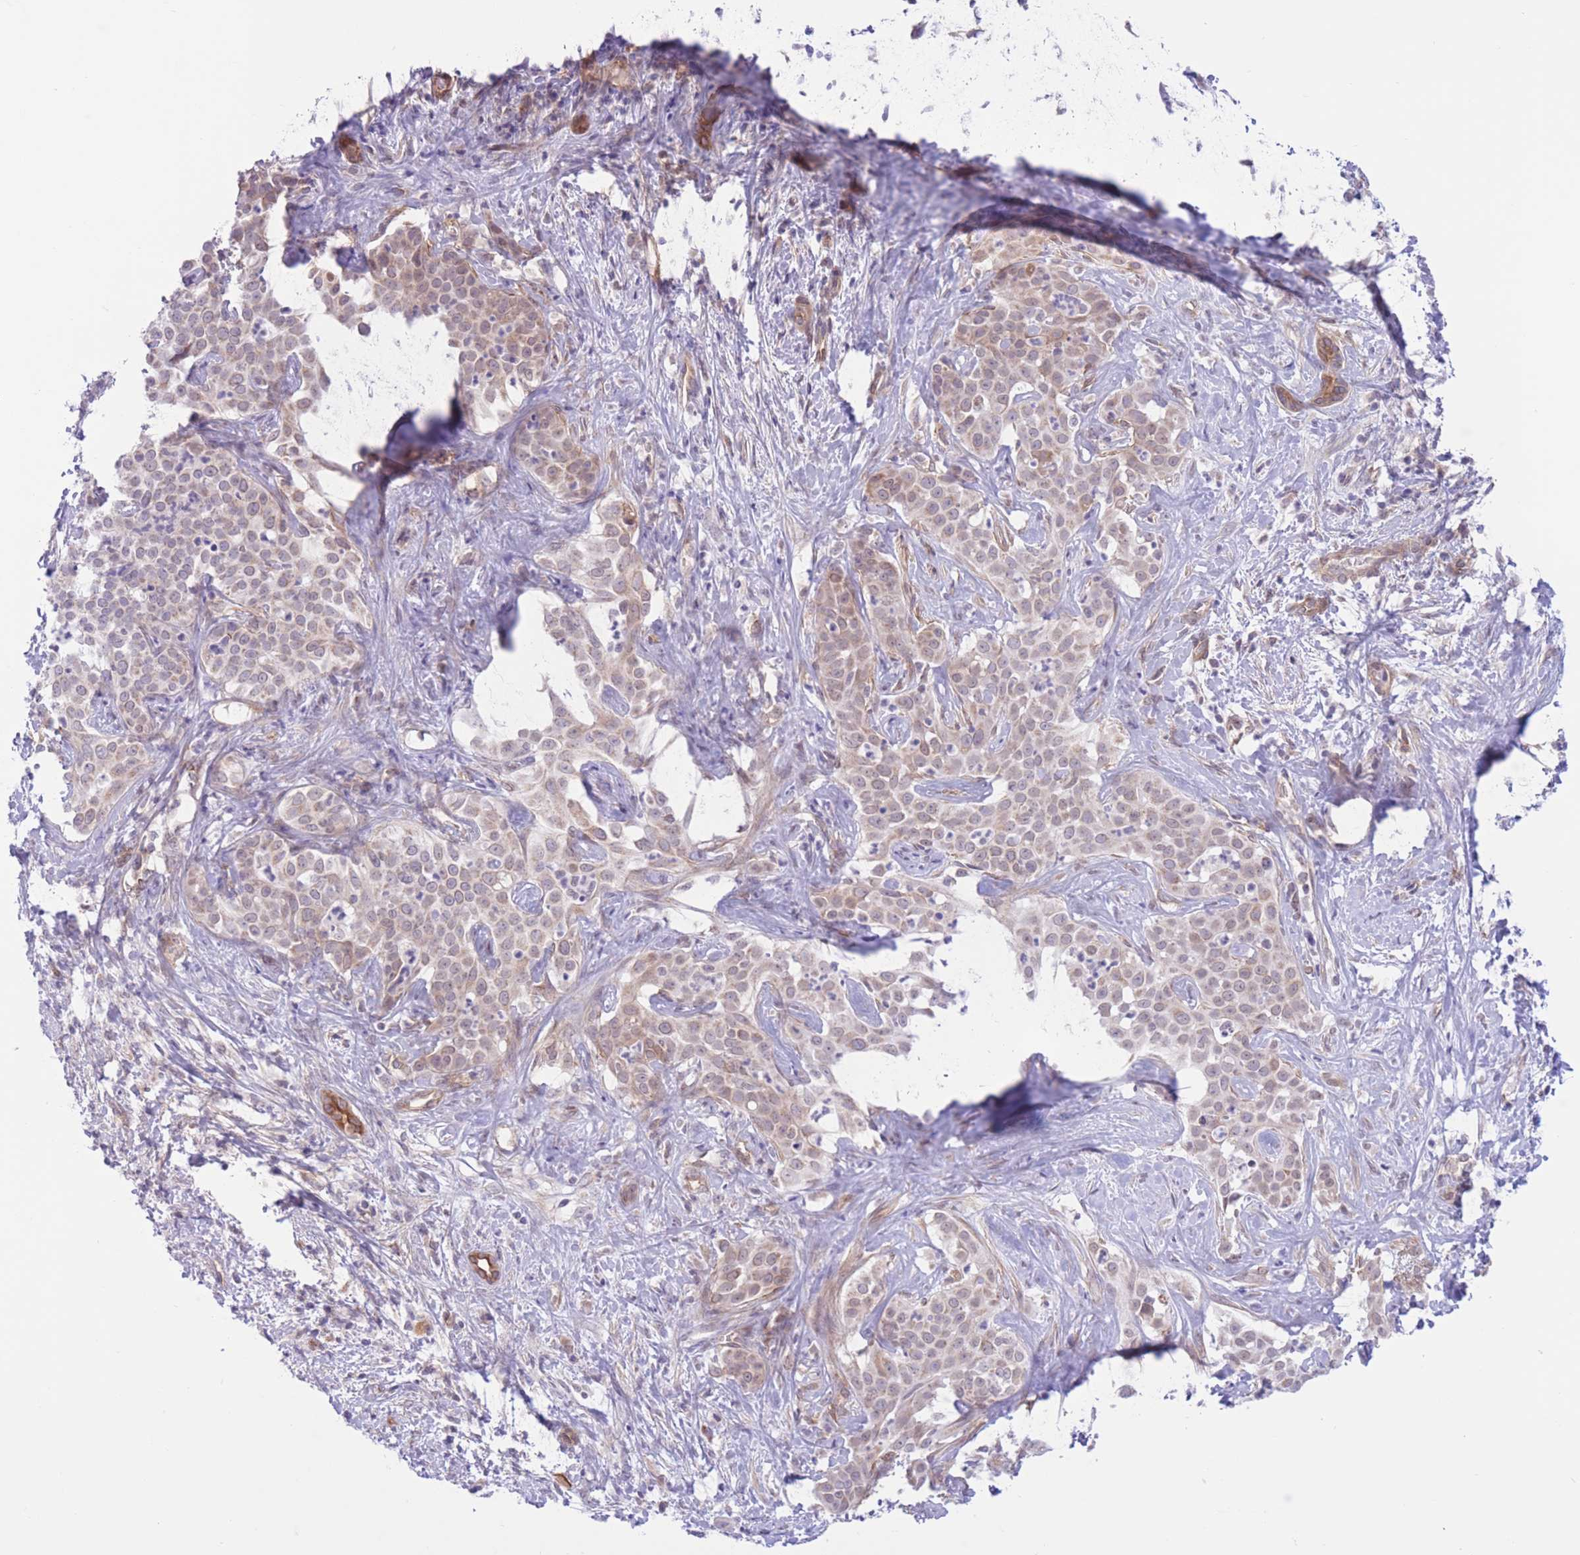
{"staining": {"intensity": "weak", "quantity": "25%-75%", "location": "cytoplasmic/membranous,nuclear"}, "tissue": "liver cancer", "cell_type": "Tumor cells", "image_type": "cancer", "snomed": [{"axis": "morphology", "description": "Cholangiocarcinoma"}, {"axis": "topography", "description": "Liver"}], "caption": "Immunohistochemistry photomicrograph of neoplastic tissue: human liver cancer (cholangiocarcinoma) stained using IHC displays low levels of weak protein expression localized specifically in the cytoplasmic/membranous and nuclear of tumor cells, appearing as a cytoplasmic/membranous and nuclear brown color.", "gene": "MRPS31", "patient": {"sex": "male", "age": 67}}